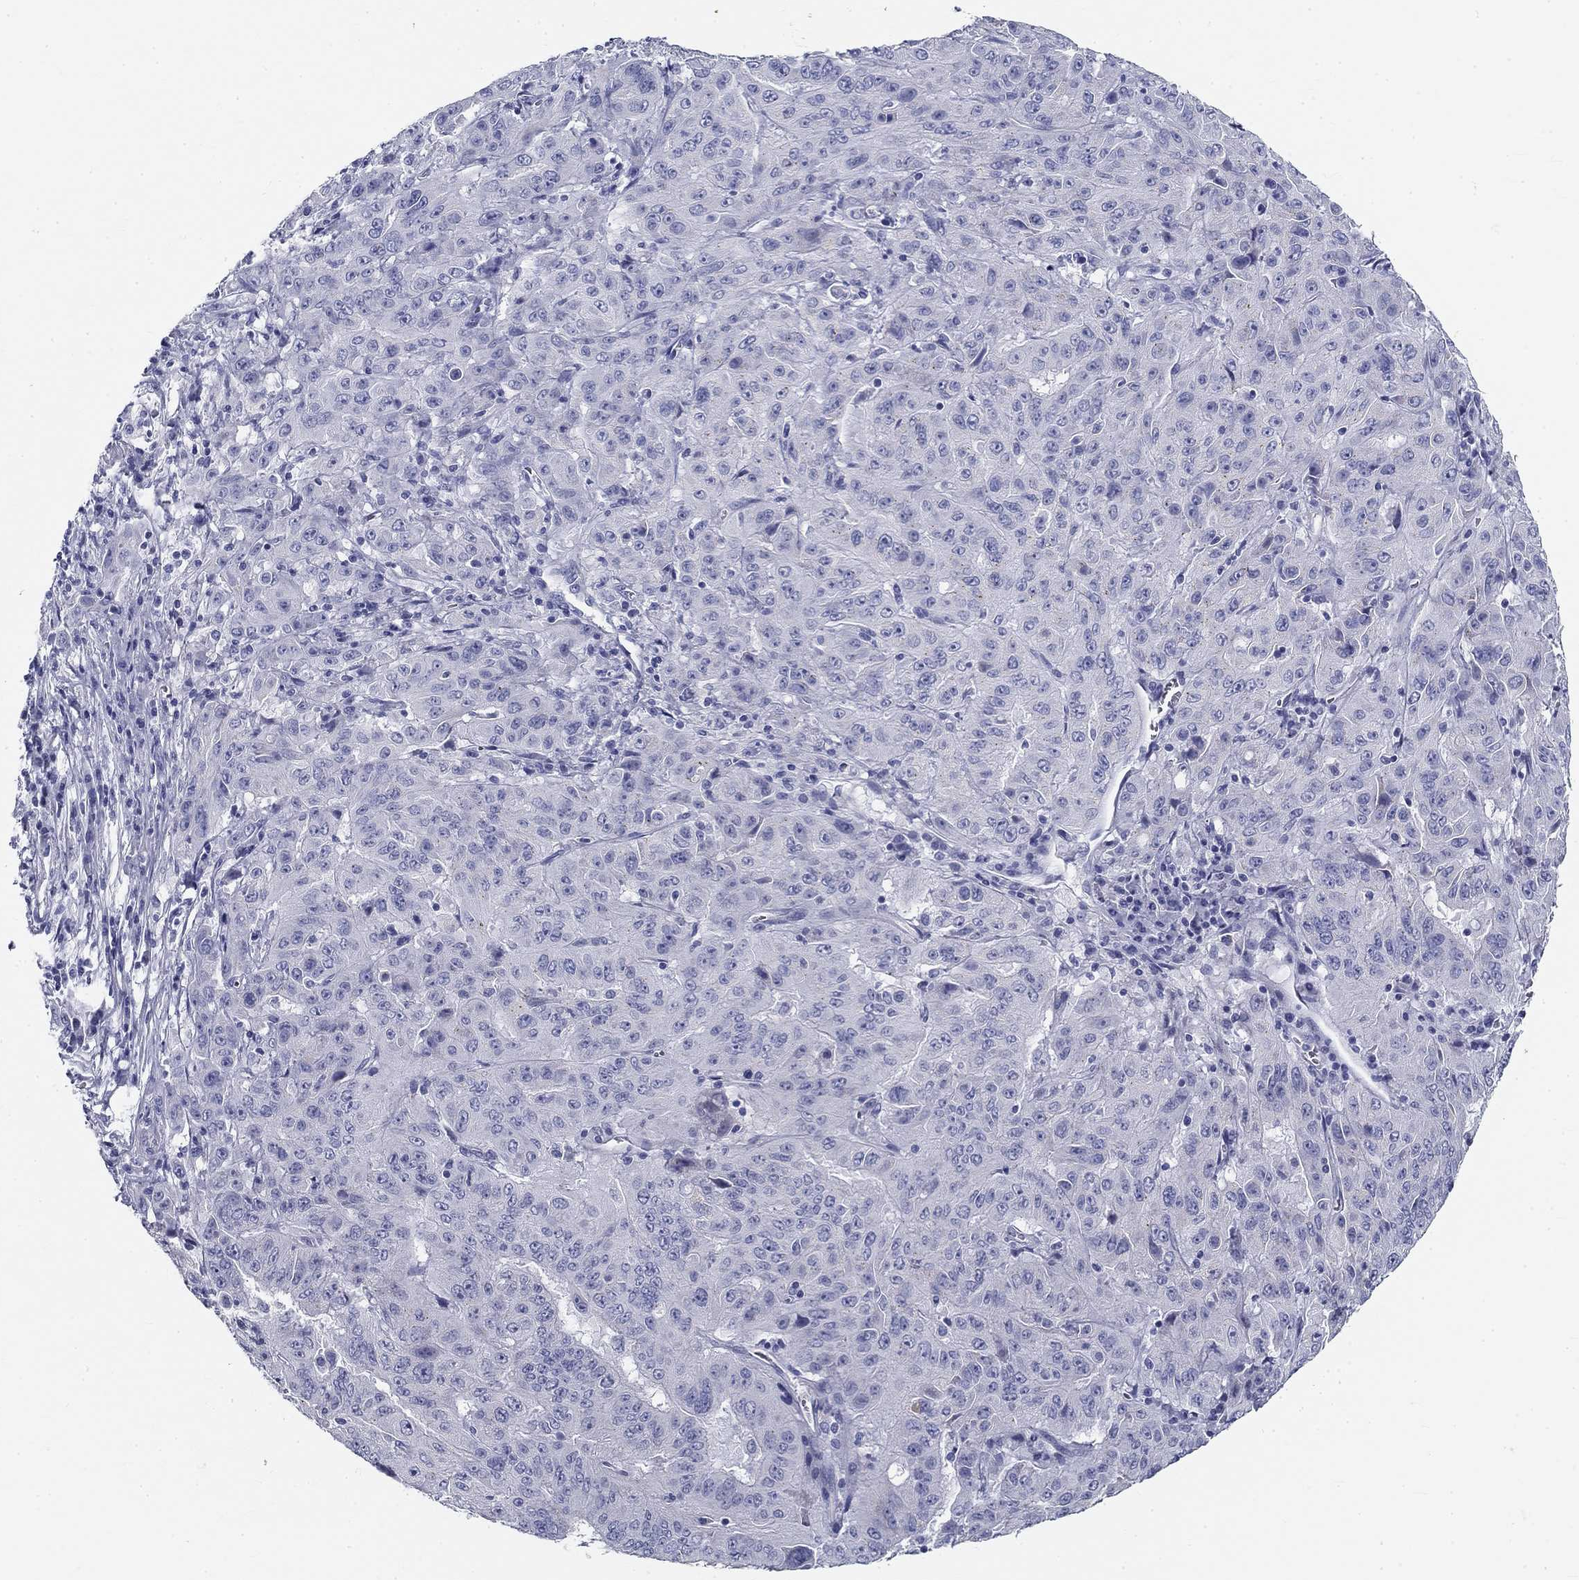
{"staining": {"intensity": "negative", "quantity": "none", "location": "none"}, "tissue": "pancreatic cancer", "cell_type": "Tumor cells", "image_type": "cancer", "snomed": [{"axis": "morphology", "description": "Adenocarcinoma, NOS"}, {"axis": "topography", "description": "Pancreas"}], "caption": "Tumor cells show no significant protein expression in pancreatic adenocarcinoma.", "gene": "GALNTL5", "patient": {"sex": "male", "age": 63}}